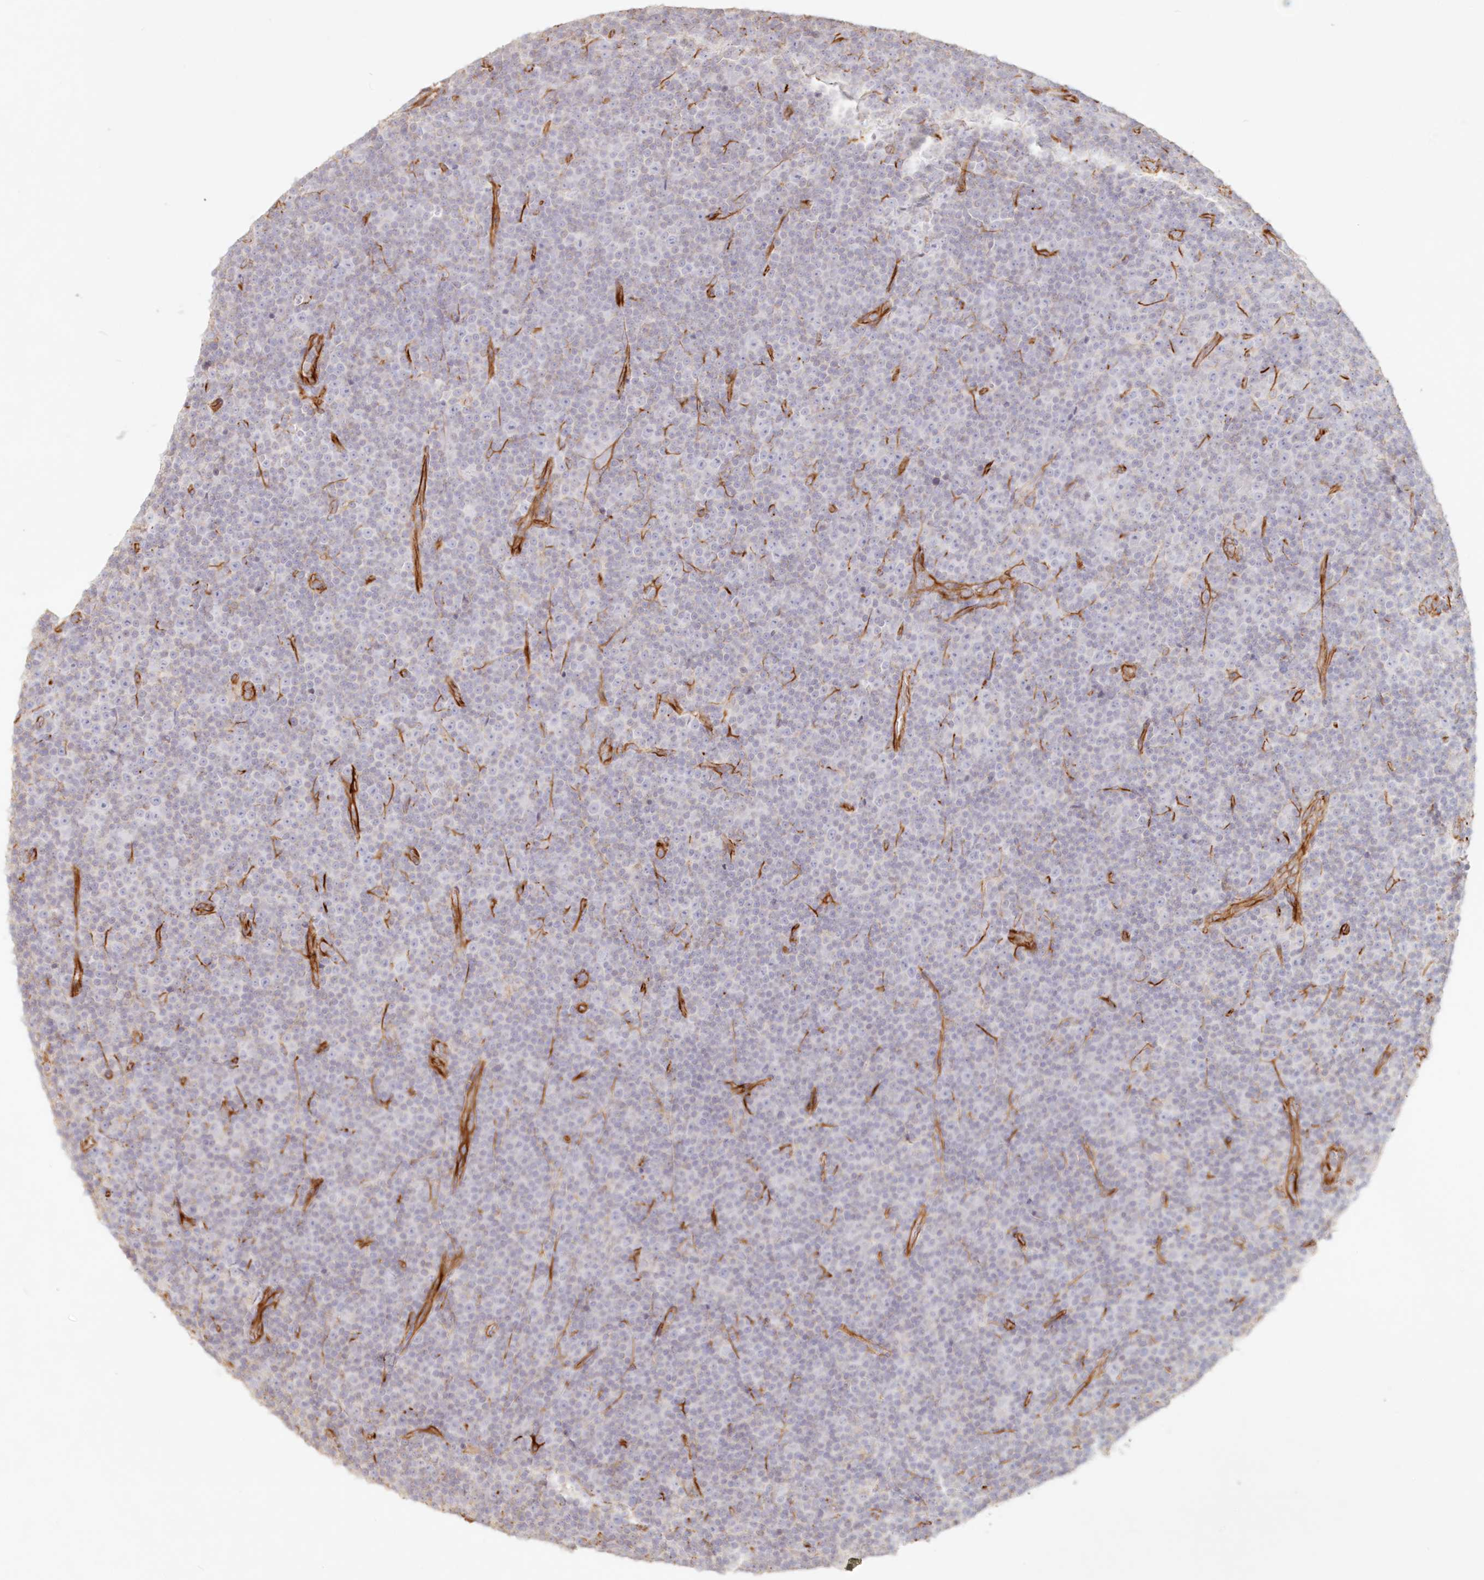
{"staining": {"intensity": "negative", "quantity": "none", "location": "none"}, "tissue": "lymphoma", "cell_type": "Tumor cells", "image_type": "cancer", "snomed": [{"axis": "morphology", "description": "Malignant lymphoma, non-Hodgkin's type, Low grade"}, {"axis": "topography", "description": "Lymph node"}], "caption": "This is an IHC micrograph of low-grade malignant lymphoma, non-Hodgkin's type. There is no expression in tumor cells.", "gene": "DMRTB1", "patient": {"sex": "female", "age": 67}}